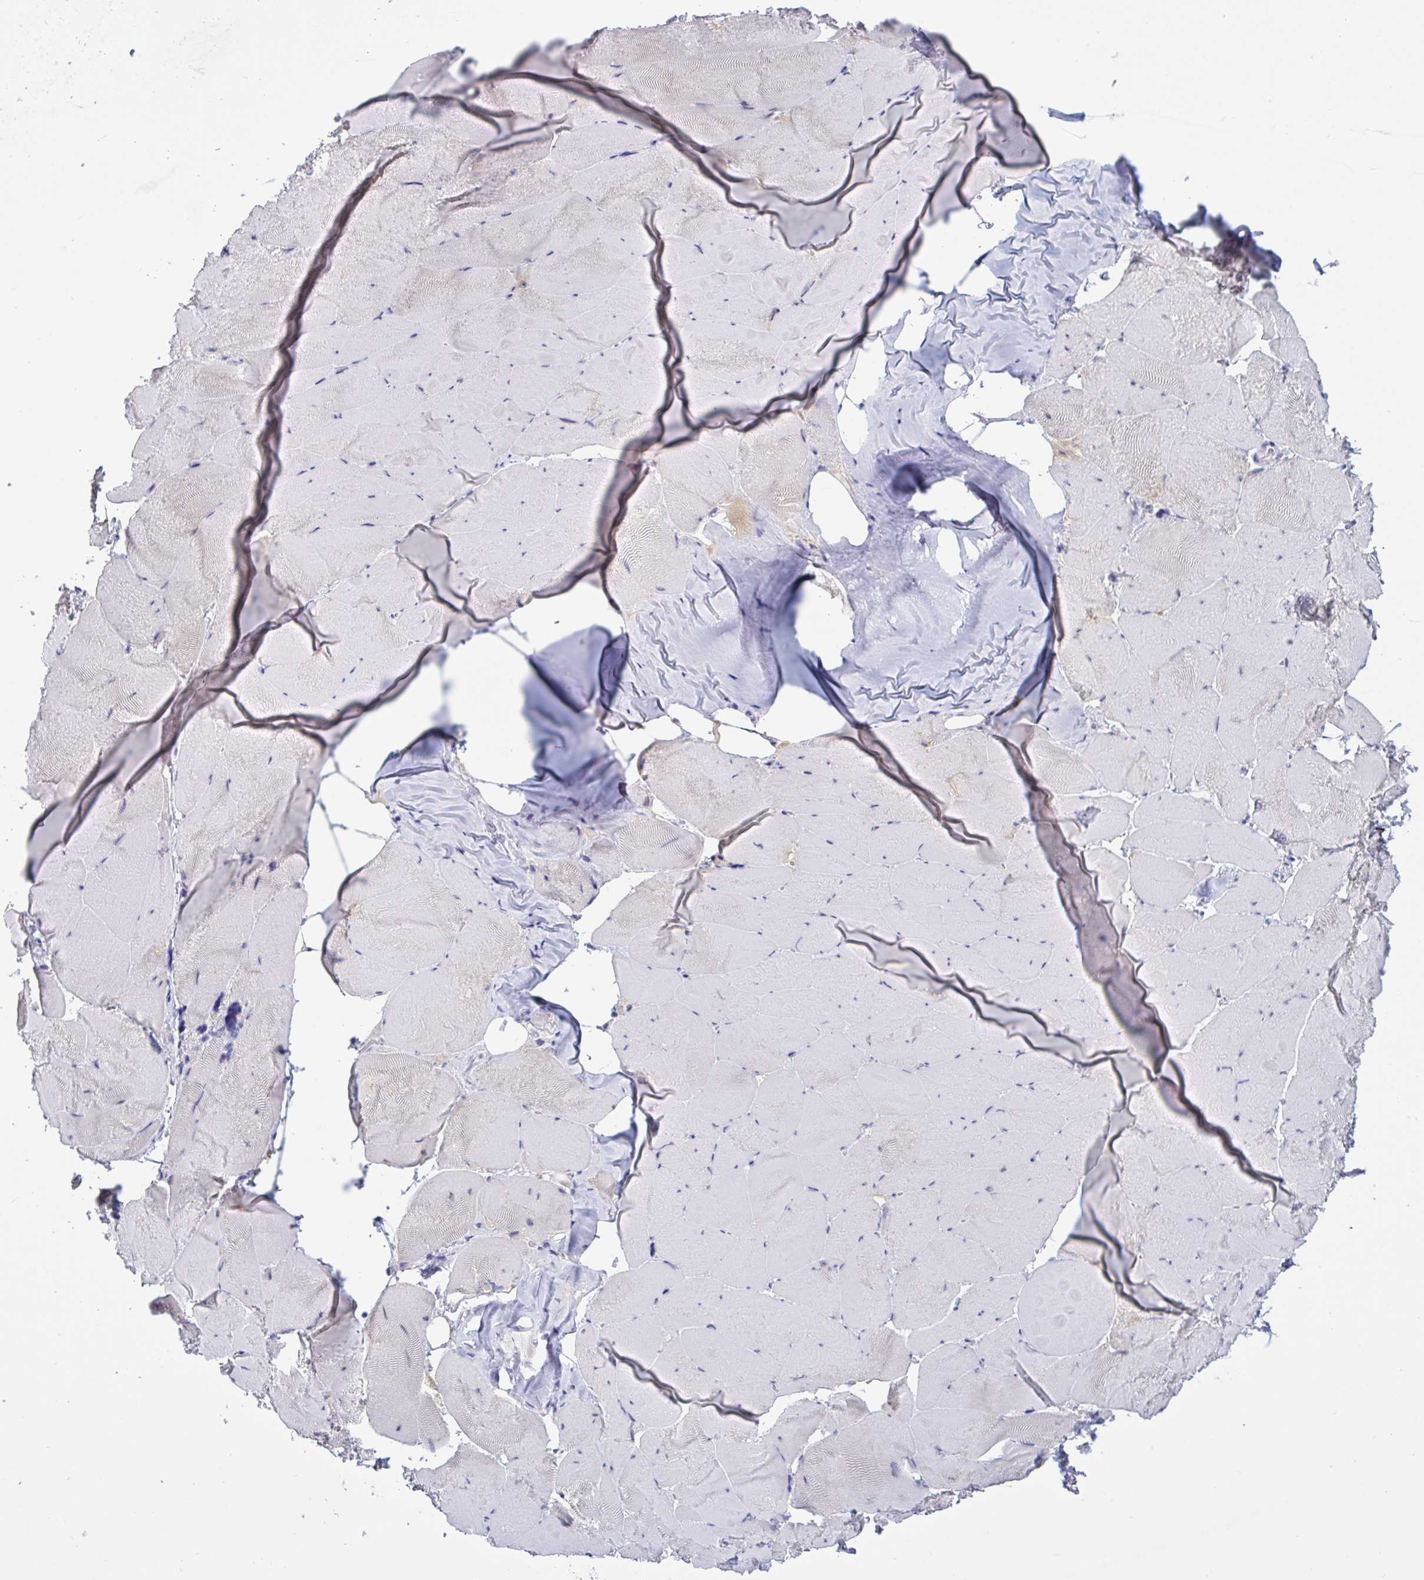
{"staining": {"intensity": "negative", "quantity": "none", "location": "none"}, "tissue": "skeletal muscle", "cell_type": "Myocytes", "image_type": "normal", "snomed": [{"axis": "morphology", "description": "Normal tissue, NOS"}, {"axis": "topography", "description": "Skeletal muscle"}], "caption": "An immunohistochemistry (IHC) image of unremarkable skeletal muscle is shown. There is no staining in myocytes of skeletal muscle.", "gene": "SERPINB13", "patient": {"sex": "female", "age": 64}}